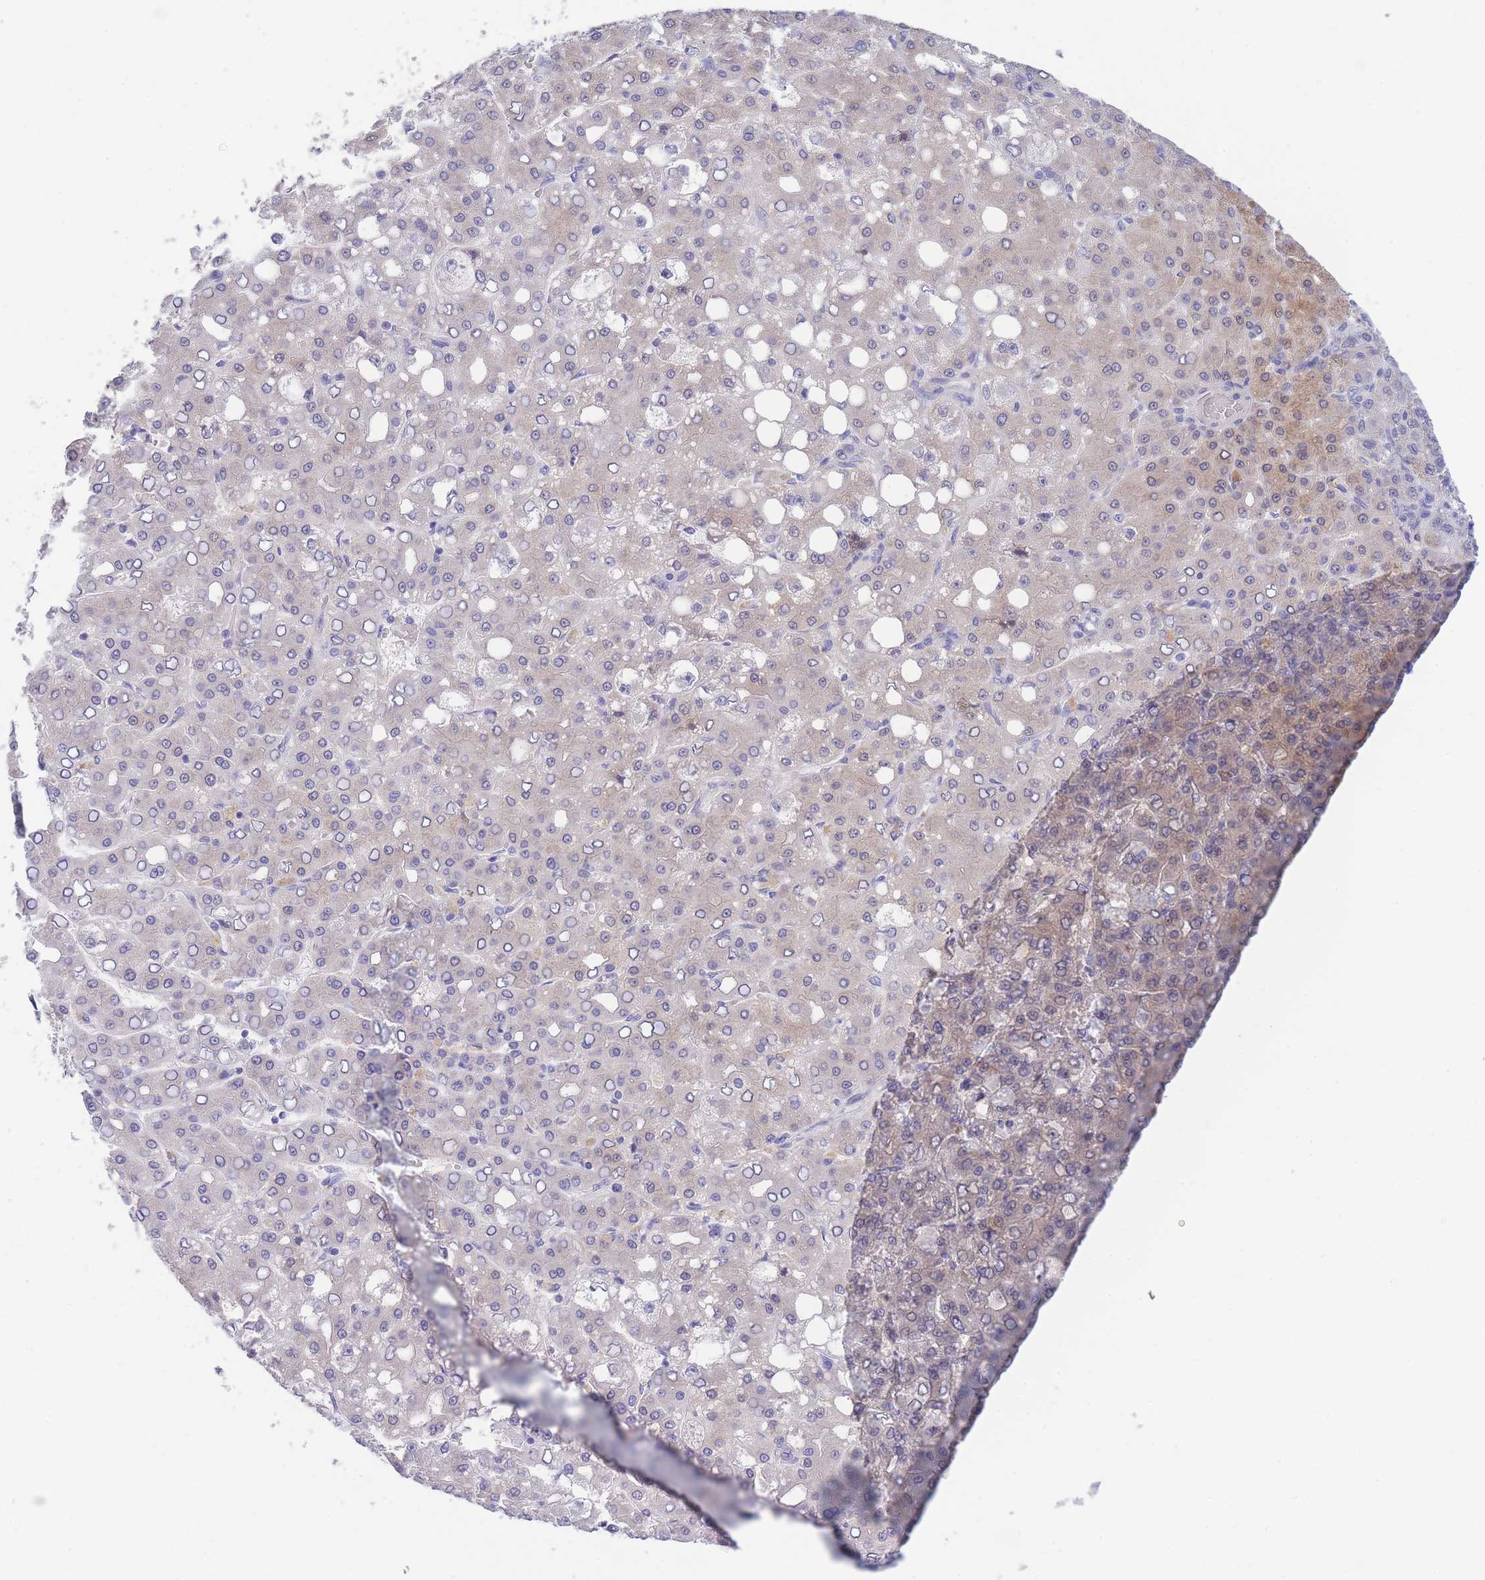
{"staining": {"intensity": "weak", "quantity": "<25%", "location": "cytoplasmic/membranous"}, "tissue": "liver cancer", "cell_type": "Tumor cells", "image_type": "cancer", "snomed": [{"axis": "morphology", "description": "Carcinoma, Hepatocellular, NOS"}, {"axis": "topography", "description": "Liver"}], "caption": "Tumor cells are negative for brown protein staining in liver hepatocellular carcinoma.", "gene": "PCDHB3", "patient": {"sex": "male", "age": 65}}